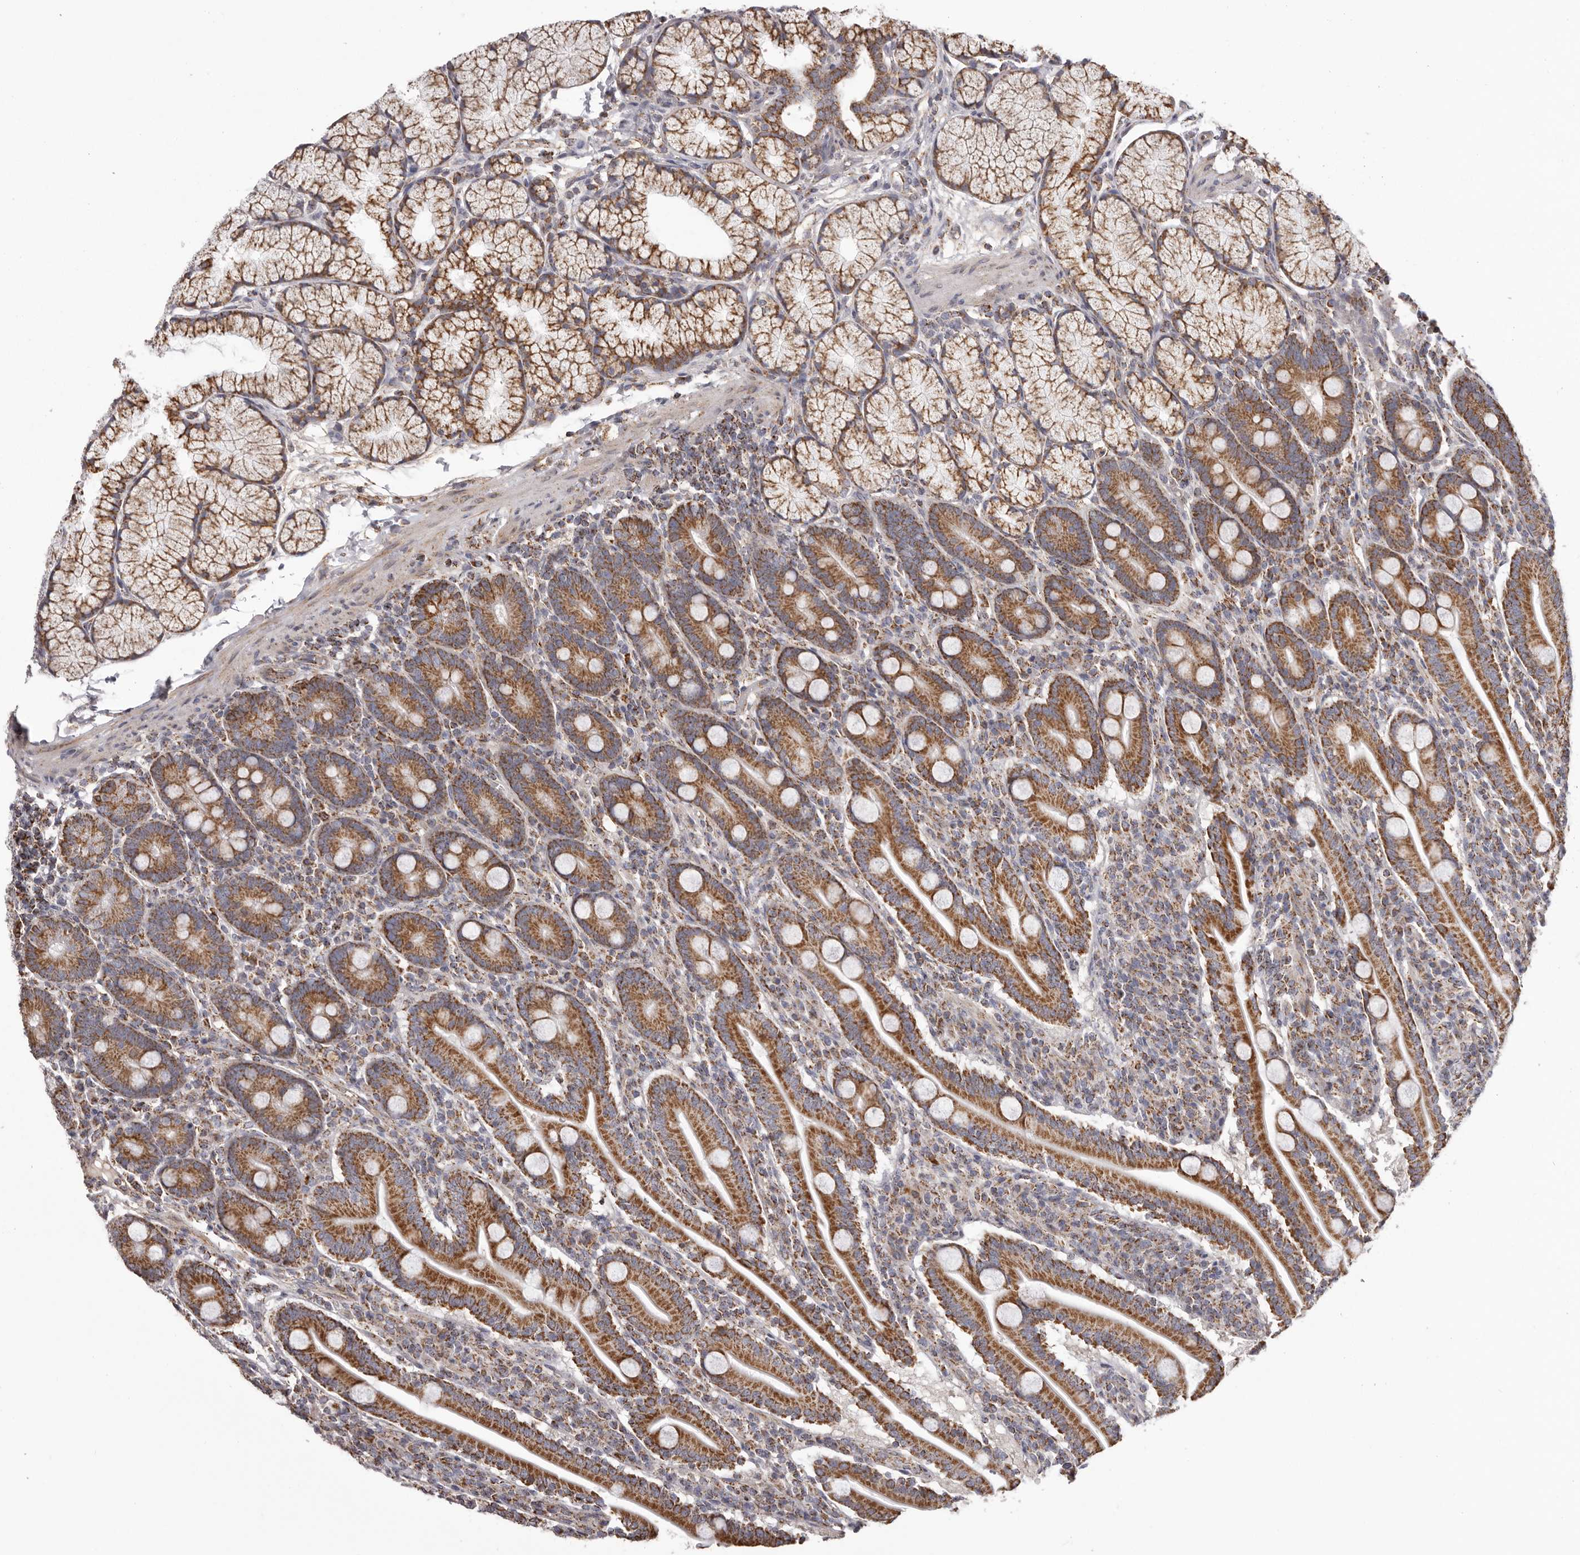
{"staining": {"intensity": "strong", "quantity": ">75%", "location": "cytoplasmic/membranous"}, "tissue": "duodenum", "cell_type": "Glandular cells", "image_type": "normal", "snomed": [{"axis": "morphology", "description": "Normal tissue, NOS"}, {"axis": "topography", "description": "Duodenum"}], "caption": "Immunohistochemical staining of normal duodenum demonstrates >75% levels of strong cytoplasmic/membranous protein staining in about >75% of glandular cells.", "gene": "CHRM2", "patient": {"sex": "male", "age": 35}}